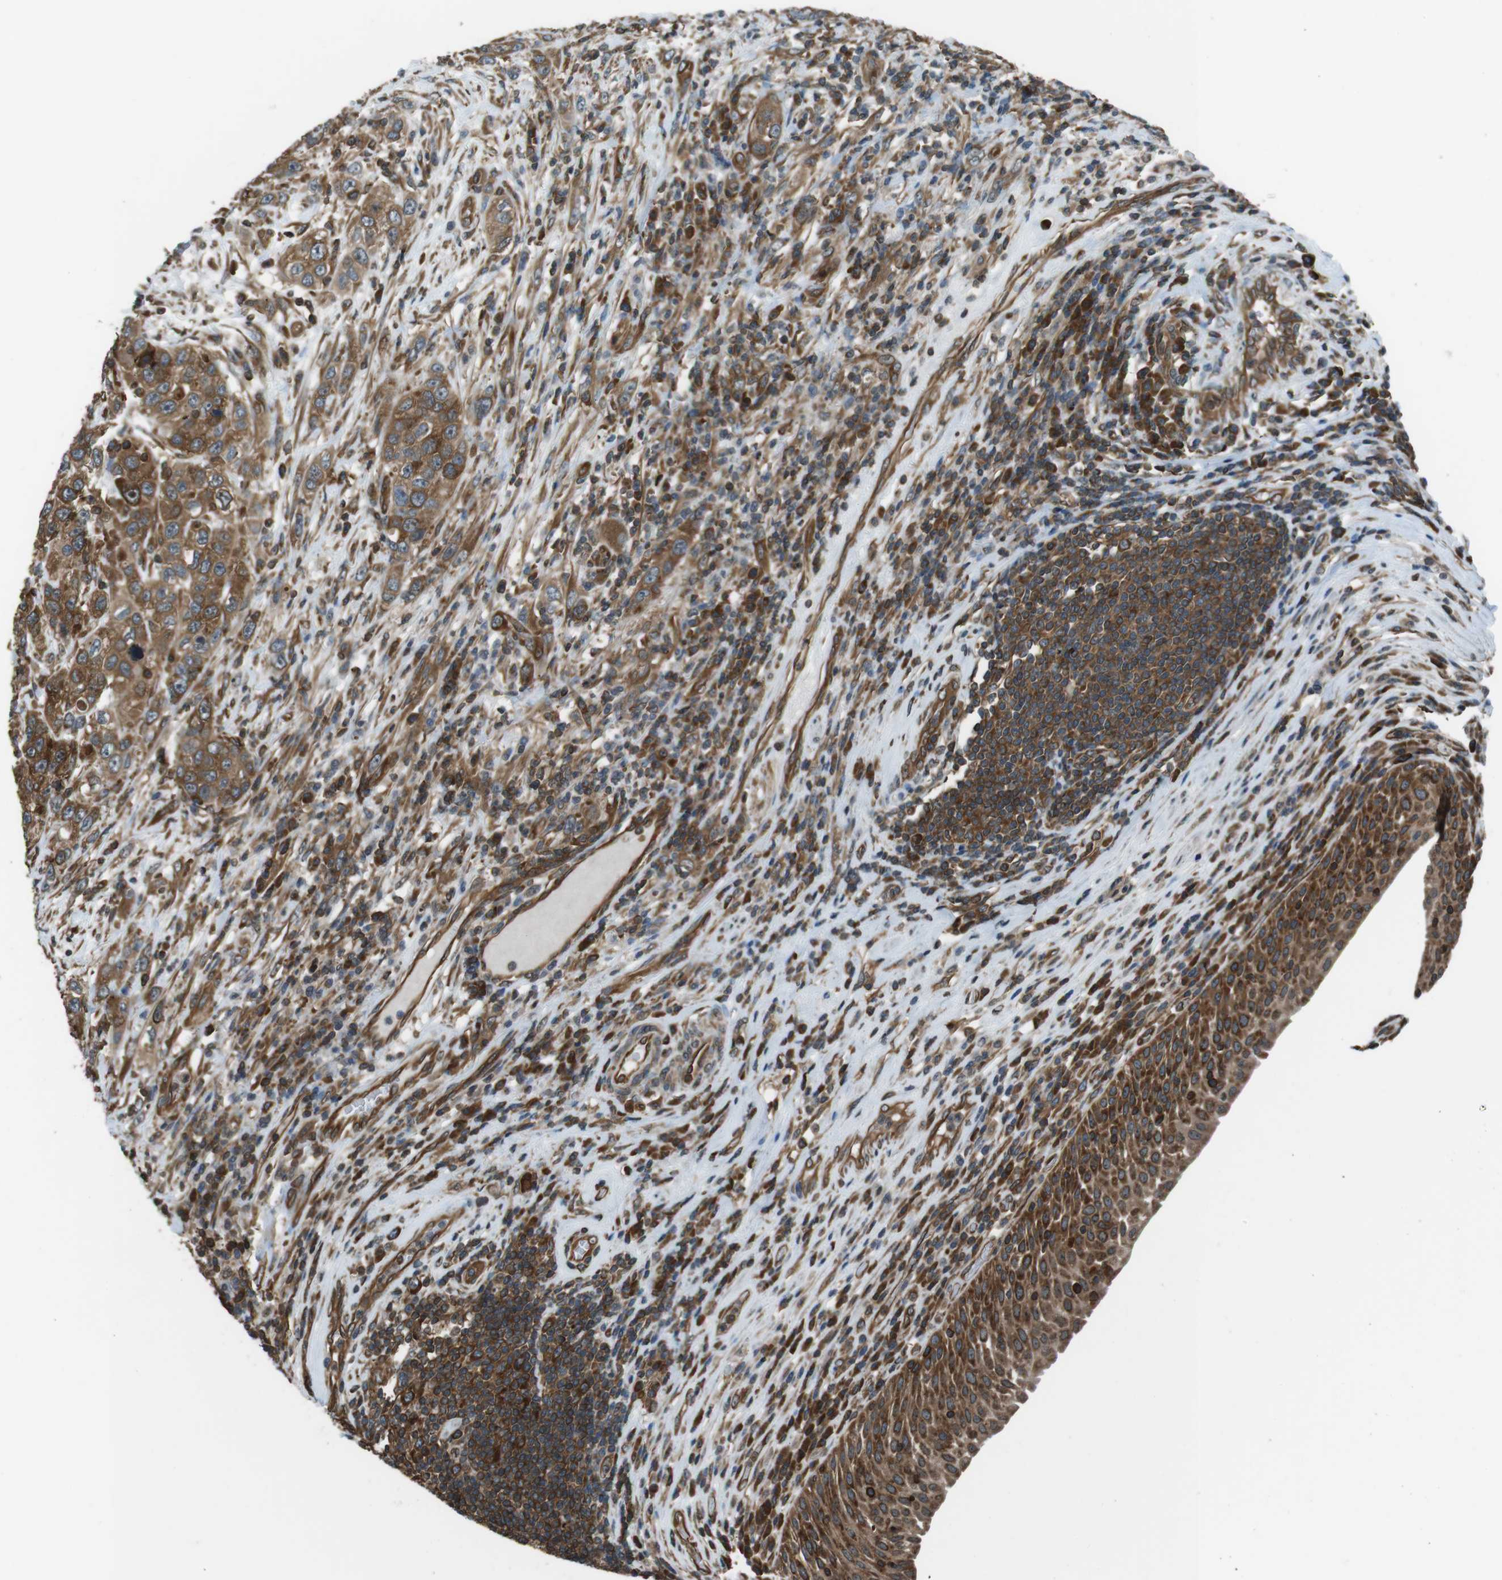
{"staining": {"intensity": "strong", "quantity": "25%-75%", "location": "cytoplasmic/membranous"}, "tissue": "urothelial cancer", "cell_type": "Tumor cells", "image_type": "cancer", "snomed": [{"axis": "morphology", "description": "Urothelial carcinoma, High grade"}, {"axis": "topography", "description": "Urinary bladder"}], "caption": "Urothelial carcinoma (high-grade) stained with a brown dye exhibits strong cytoplasmic/membranous positive staining in about 25%-75% of tumor cells.", "gene": "PA2G4", "patient": {"sex": "female", "age": 80}}